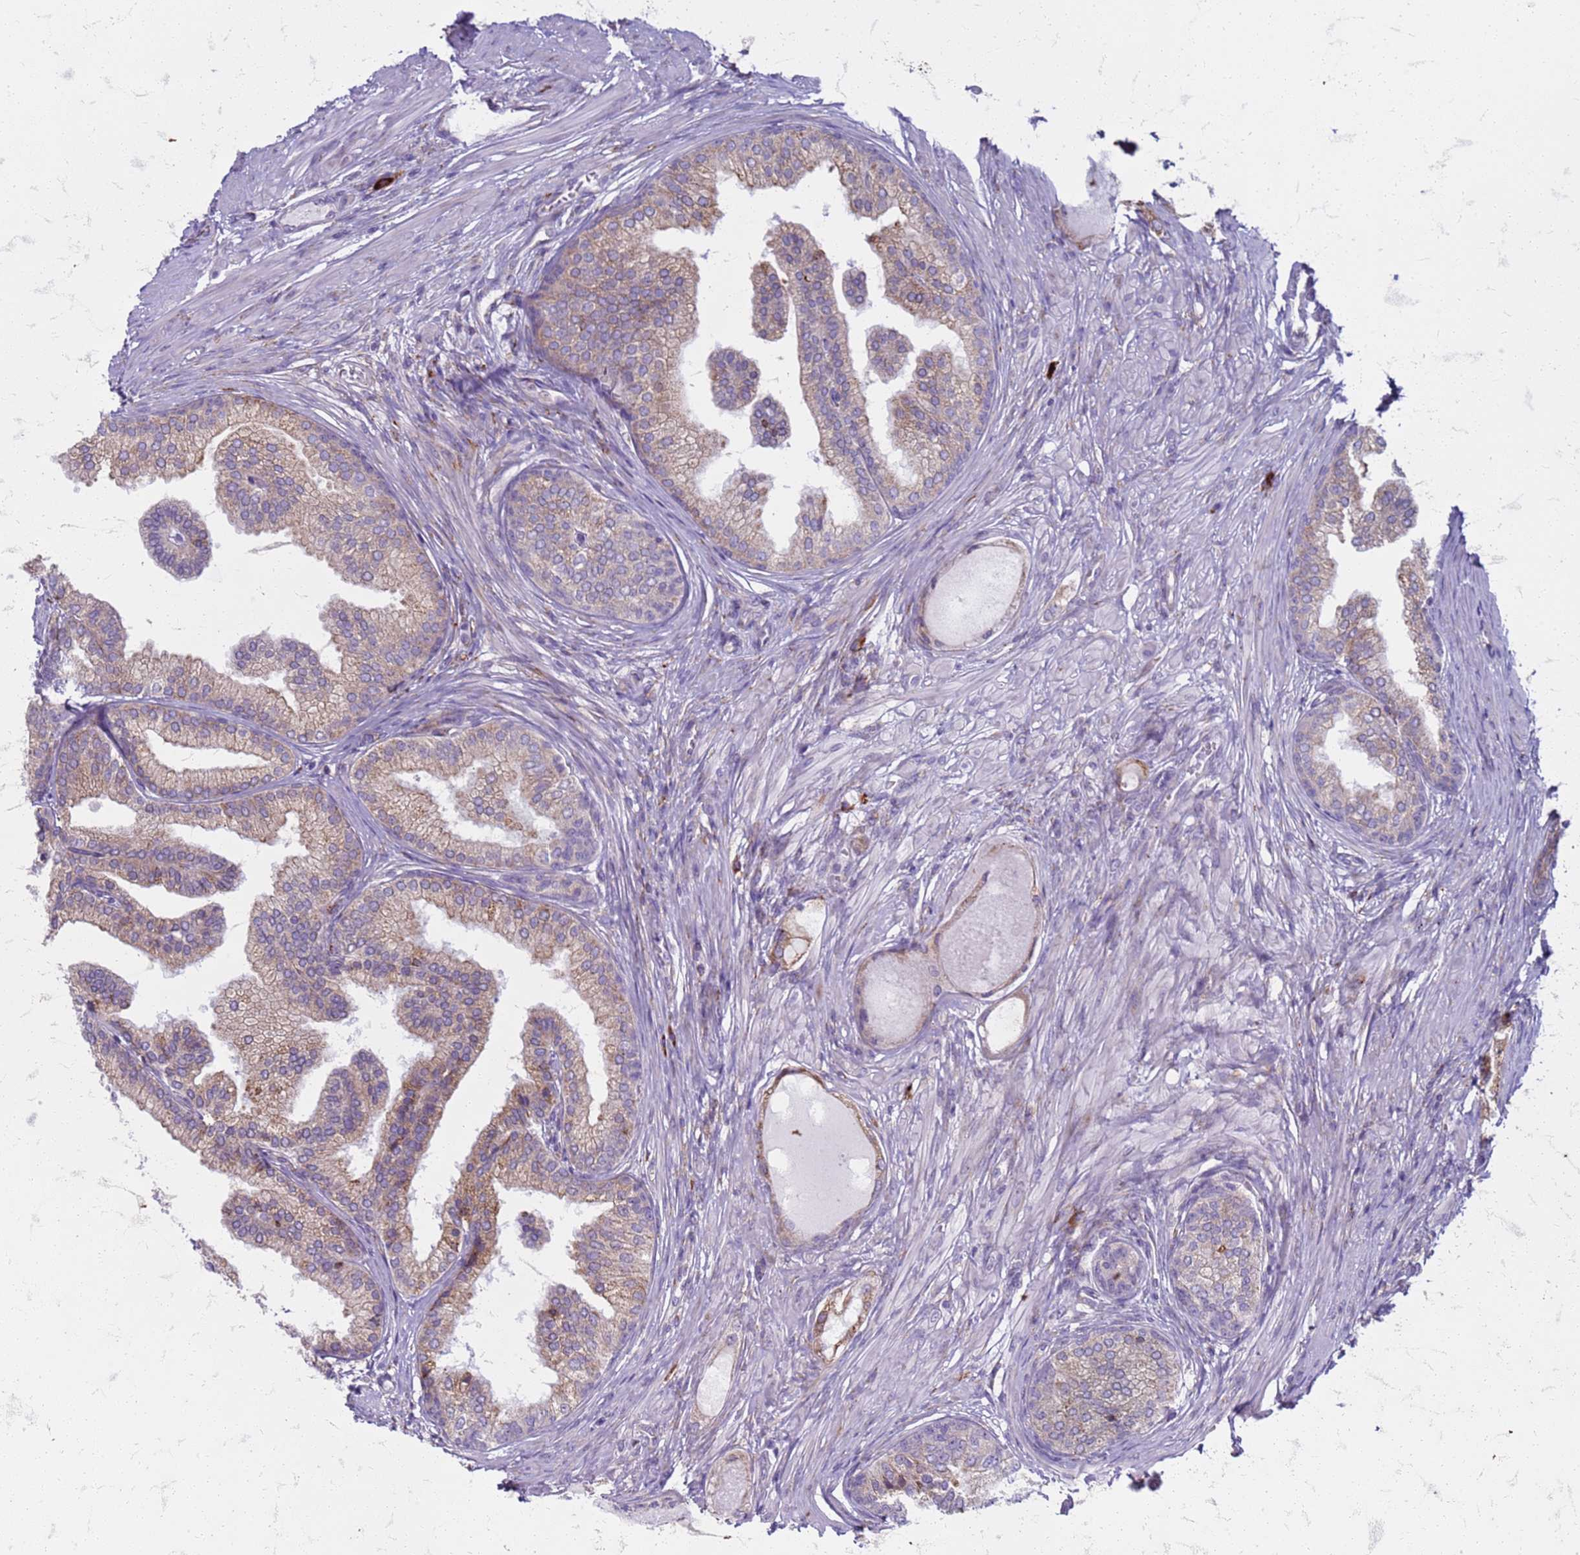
{"staining": {"intensity": "moderate", "quantity": "<25%", "location": "cytoplasmic/membranous"}, "tissue": "prostate cancer", "cell_type": "Tumor cells", "image_type": "cancer", "snomed": [{"axis": "morphology", "description": "Adenocarcinoma, High grade"}, {"axis": "topography", "description": "Prostate"}], "caption": "A brown stain highlights moderate cytoplasmic/membranous expression of a protein in prostate adenocarcinoma (high-grade) tumor cells. (IHC, brightfield microscopy, high magnification).", "gene": "PDK3", "patient": {"sex": "male", "age": 59}}